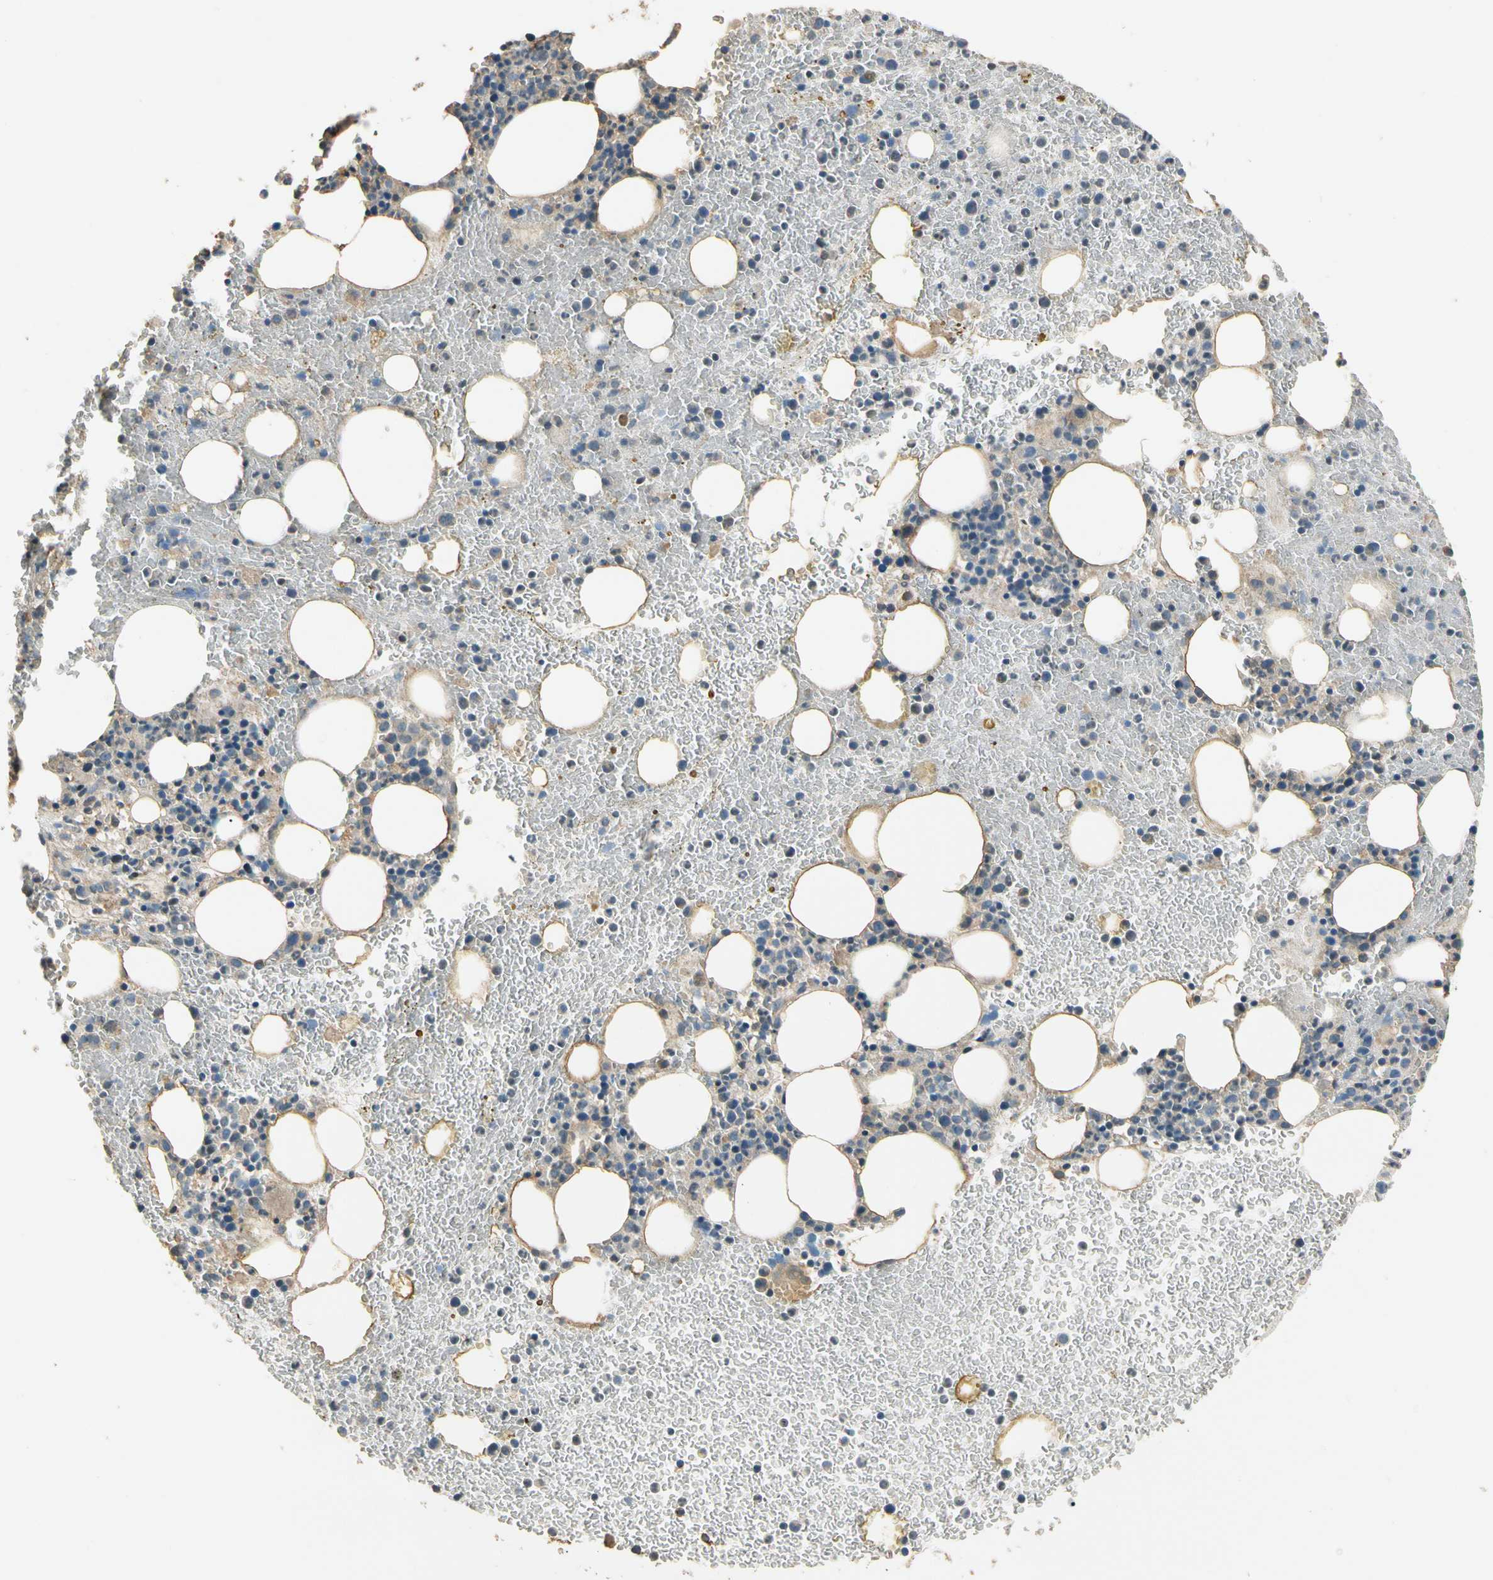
{"staining": {"intensity": "weak", "quantity": ">75%", "location": "cytoplasmic/membranous"}, "tissue": "bone marrow", "cell_type": "Hematopoietic cells", "image_type": "normal", "snomed": [{"axis": "morphology", "description": "Normal tissue, NOS"}, {"axis": "morphology", "description": "Inflammation, NOS"}, {"axis": "topography", "description": "Bone marrow"}], "caption": "DAB immunohistochemical staining of normal human bone marrow shows weak cytoplasmic/membranous protein expression in approximately >75% of hematopoietic cells.", "gene": "CDH6", "patient": {"sex": "female", "age": 54}}